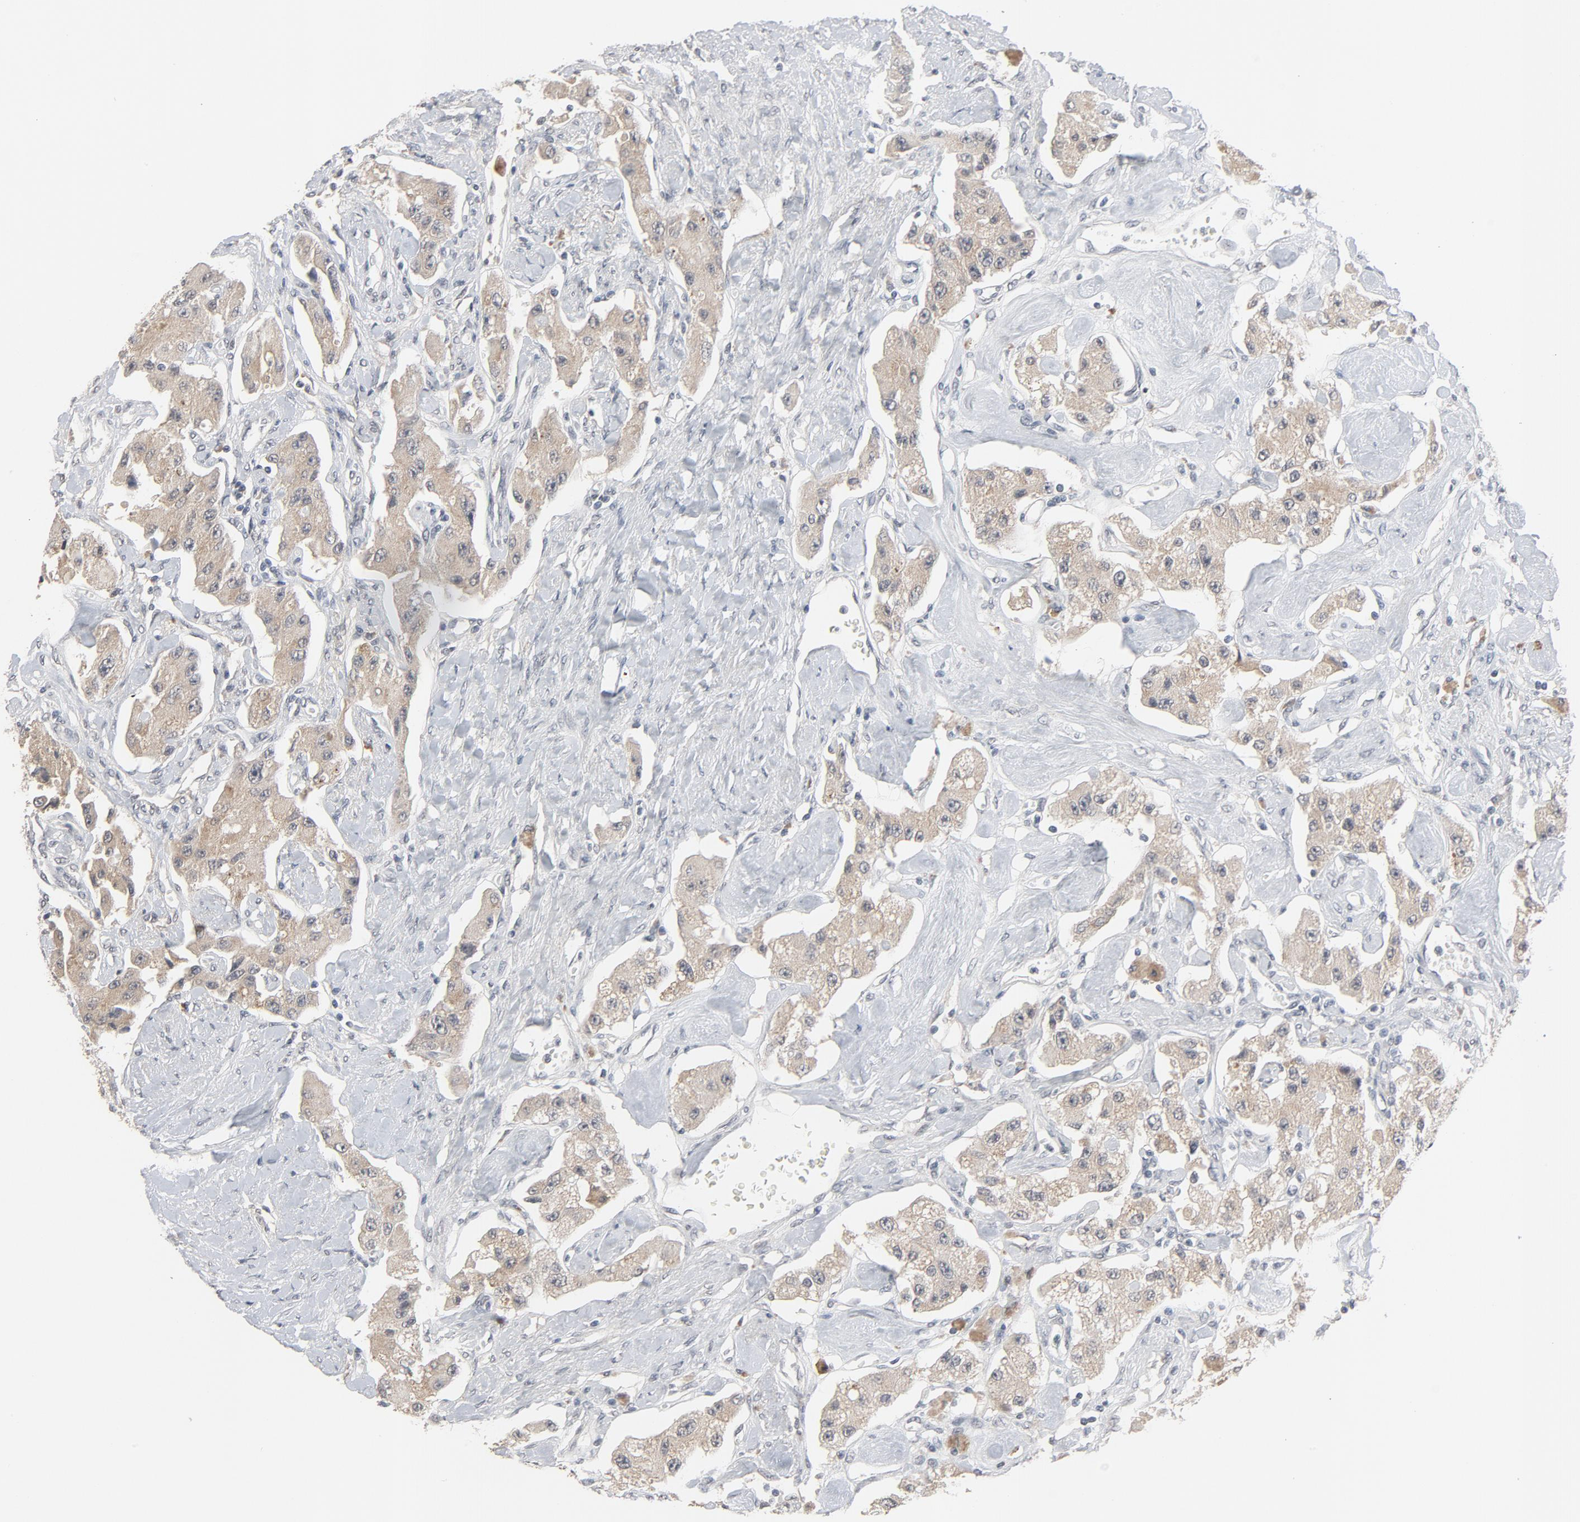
{"staining": {"intensity": "moderate", "quantity": ">75%", "location": "cytoplasmic/membranous"}, "tissue": "carcinoid", "cell_type": "Tumor cells", "image_type": "cancer", "snomed": [{"axis": "morphology", "description": "Carcinoid, malignant, NOS"}, {"axis": "topography", "description": "Pancreas"}], "caption": "Carcinoid (malignant) stained for a protein shows moderate cytoplasmic/membranous positivity in tumor cells.", "gene": "MT3", "patient": {"sex": "male", "age": 41}}